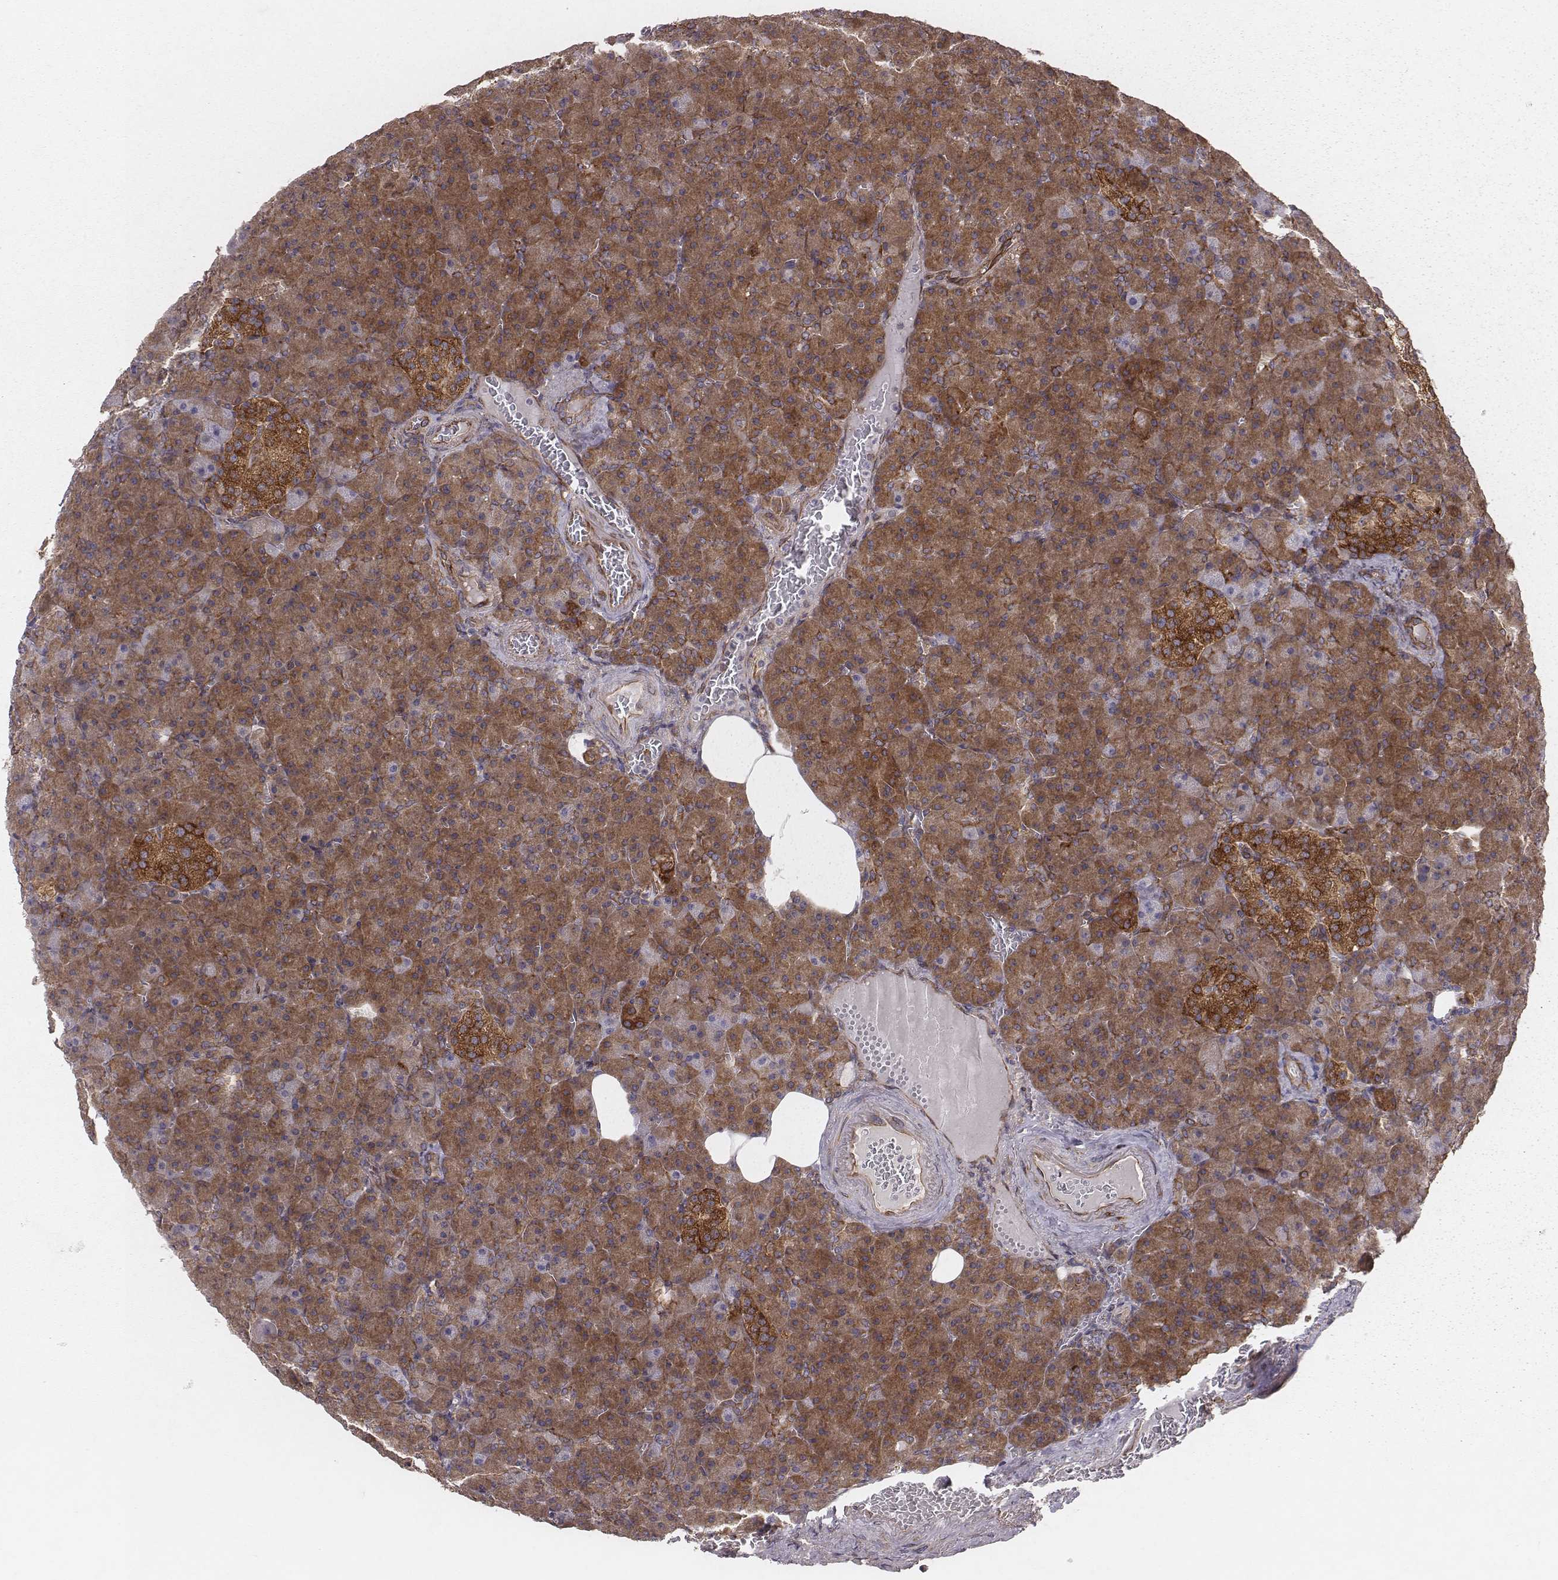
{"staining": {"intensity": "moderate", "quantity": ">75%", "location": "cytoplasmic/membranous"}, "tissue": "pancreas", "cell_type": "Exocrine glandular cells", "image_type": "normal", "snomed": [{"axis": "morphology", "description": "Normal tissue, NOS"}, {"axis": "topography", "description": "Pancreas"}], "caption": "Exocrine glandular cells show medium levels of moderate cytoplasmic/membranous staining in about >75% of cells in normal pancreas.", "gene": "TXLNA", "patient": {"sex": "female", "age": 74}}